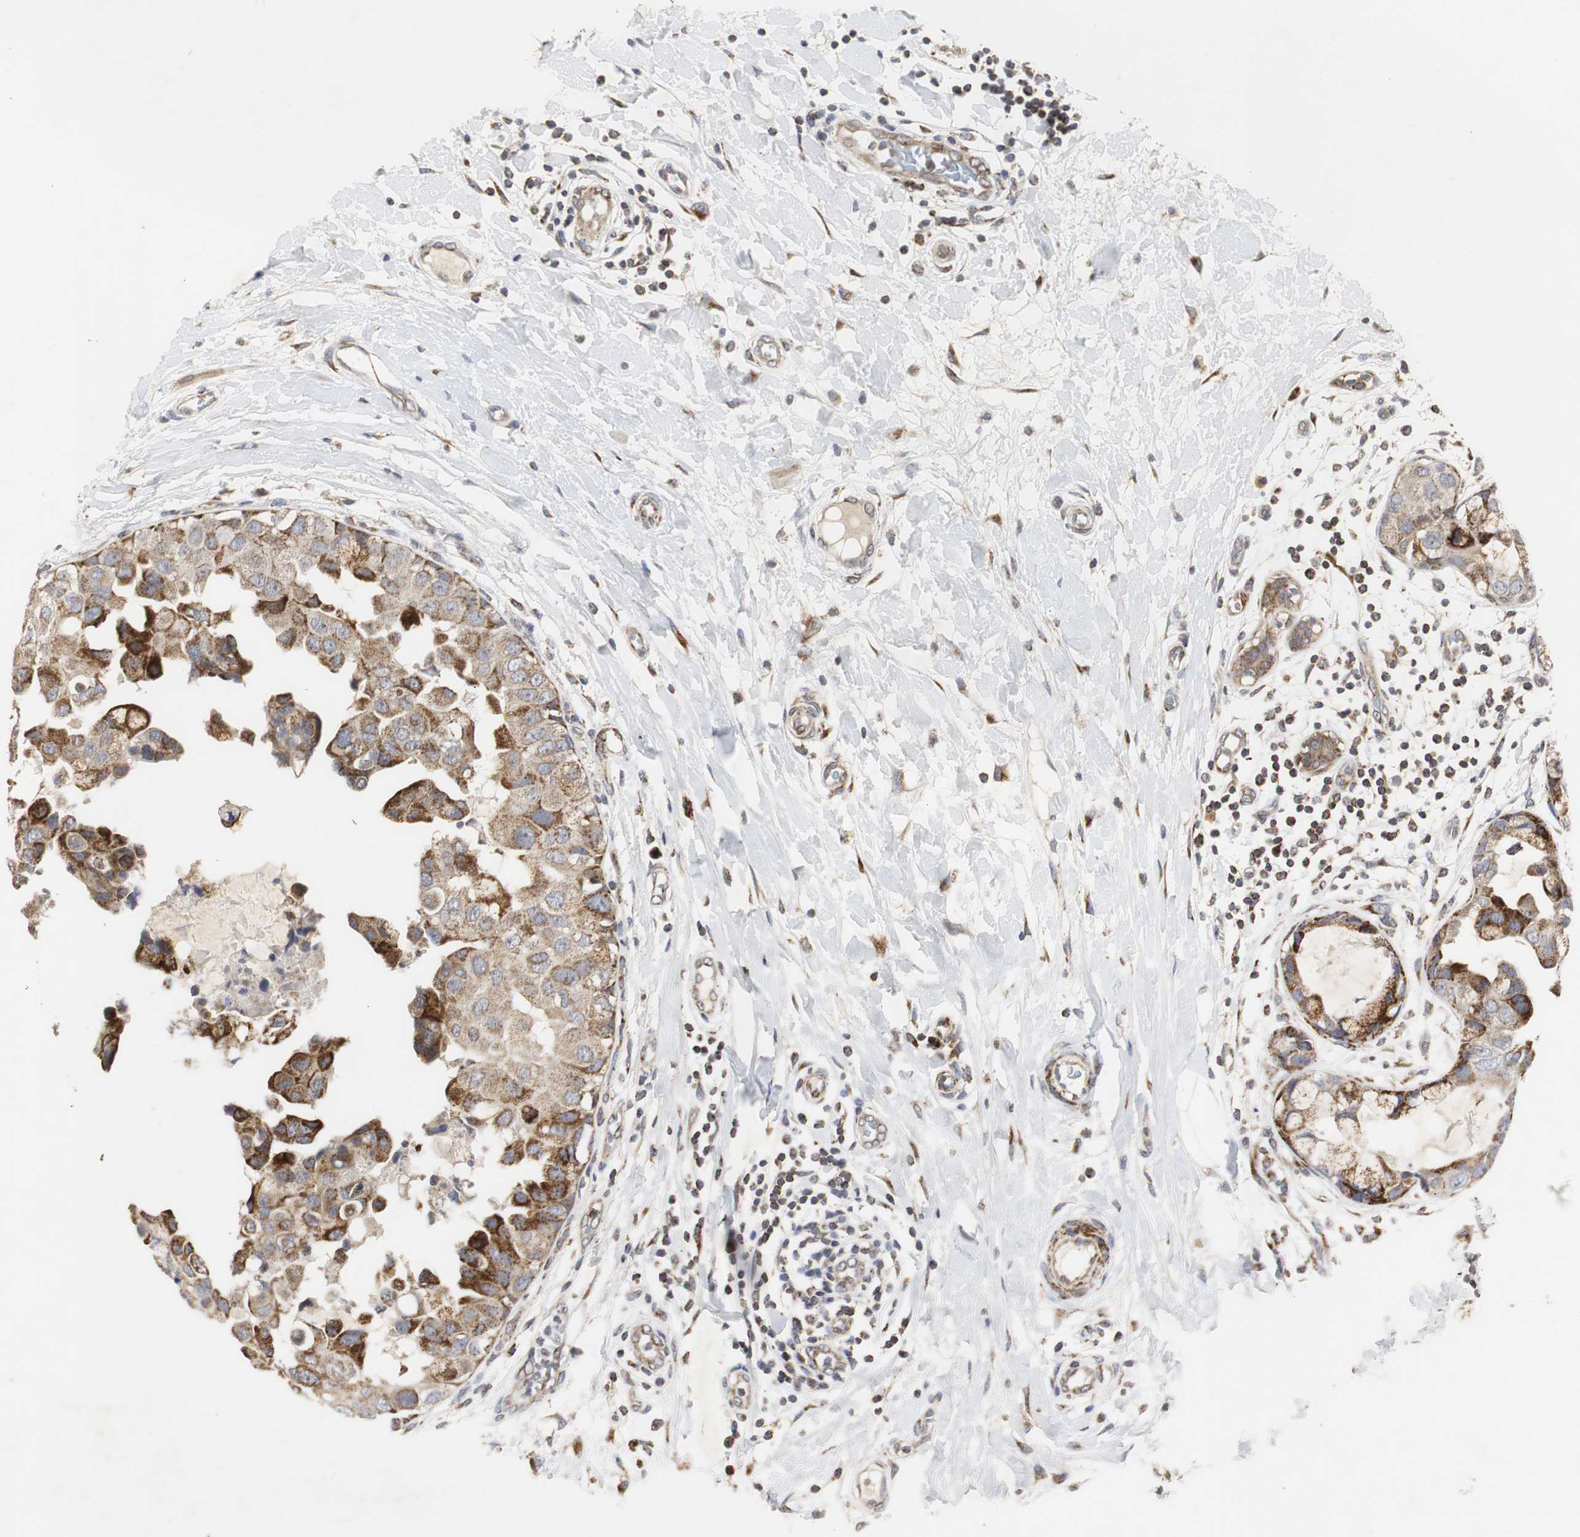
{"staining": {"intensity": "moderate", "quantity": ">75%", "location": "cytoplasmic/membranous"}, "tissue": "breast cancer", "cell_type": "Tumor cells", "image_type": "cancer", "snomed": [{"axis": "morphology", "description": "Duct carcinoma"}, {"axis": "topography", "description": "Breast"}], "caption": "Breast cancer (infiltrating ductal carcinoma) stained with a brown dye shows moderate cytoplasmic/membranous positive staining in approximately >75% of tumor cells.", "gene": "HSD17B10", "patient": {"sex": "female", "age": 40}}